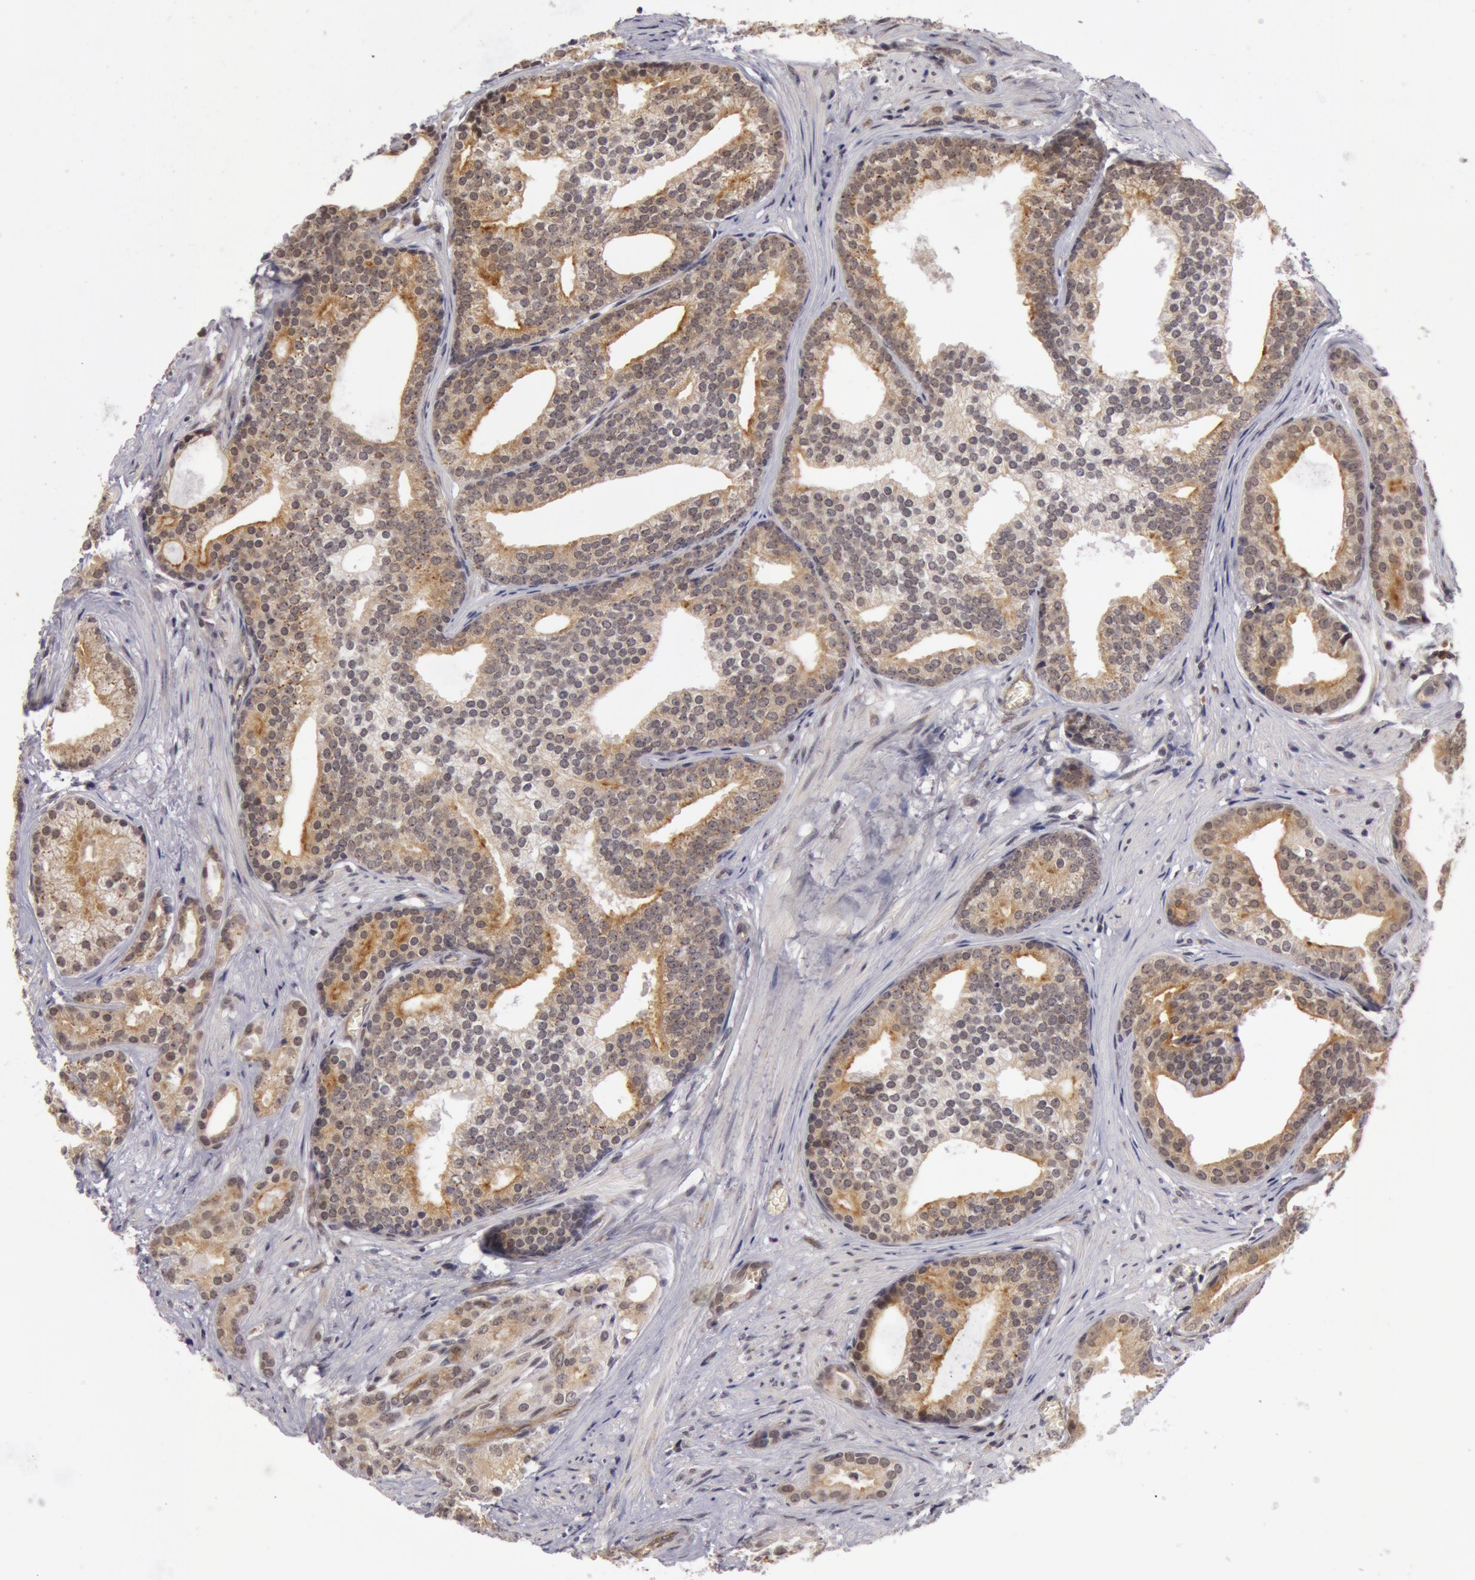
{"staining": {"intensity": "moderate", "quantity": "25%-75%", "location": "cytoplasmic/membranous"}, "tissue": "prostate cancer", "cell_type": "Tumor cells", "image_type": "cancer", "snomed": [{"axis": "morphology", "description": "Adenocarcinoma, Low grade"}, {"axis": "topography", "description": "Prostate"}], "caption": "A micrograph of prostate cancer stained for a protein demonstrates moderate cytoplasmic/membranous brown staining in tumor cells.", "gene": "SYTL4", "patient": {"sex": "male", "age": 71}}